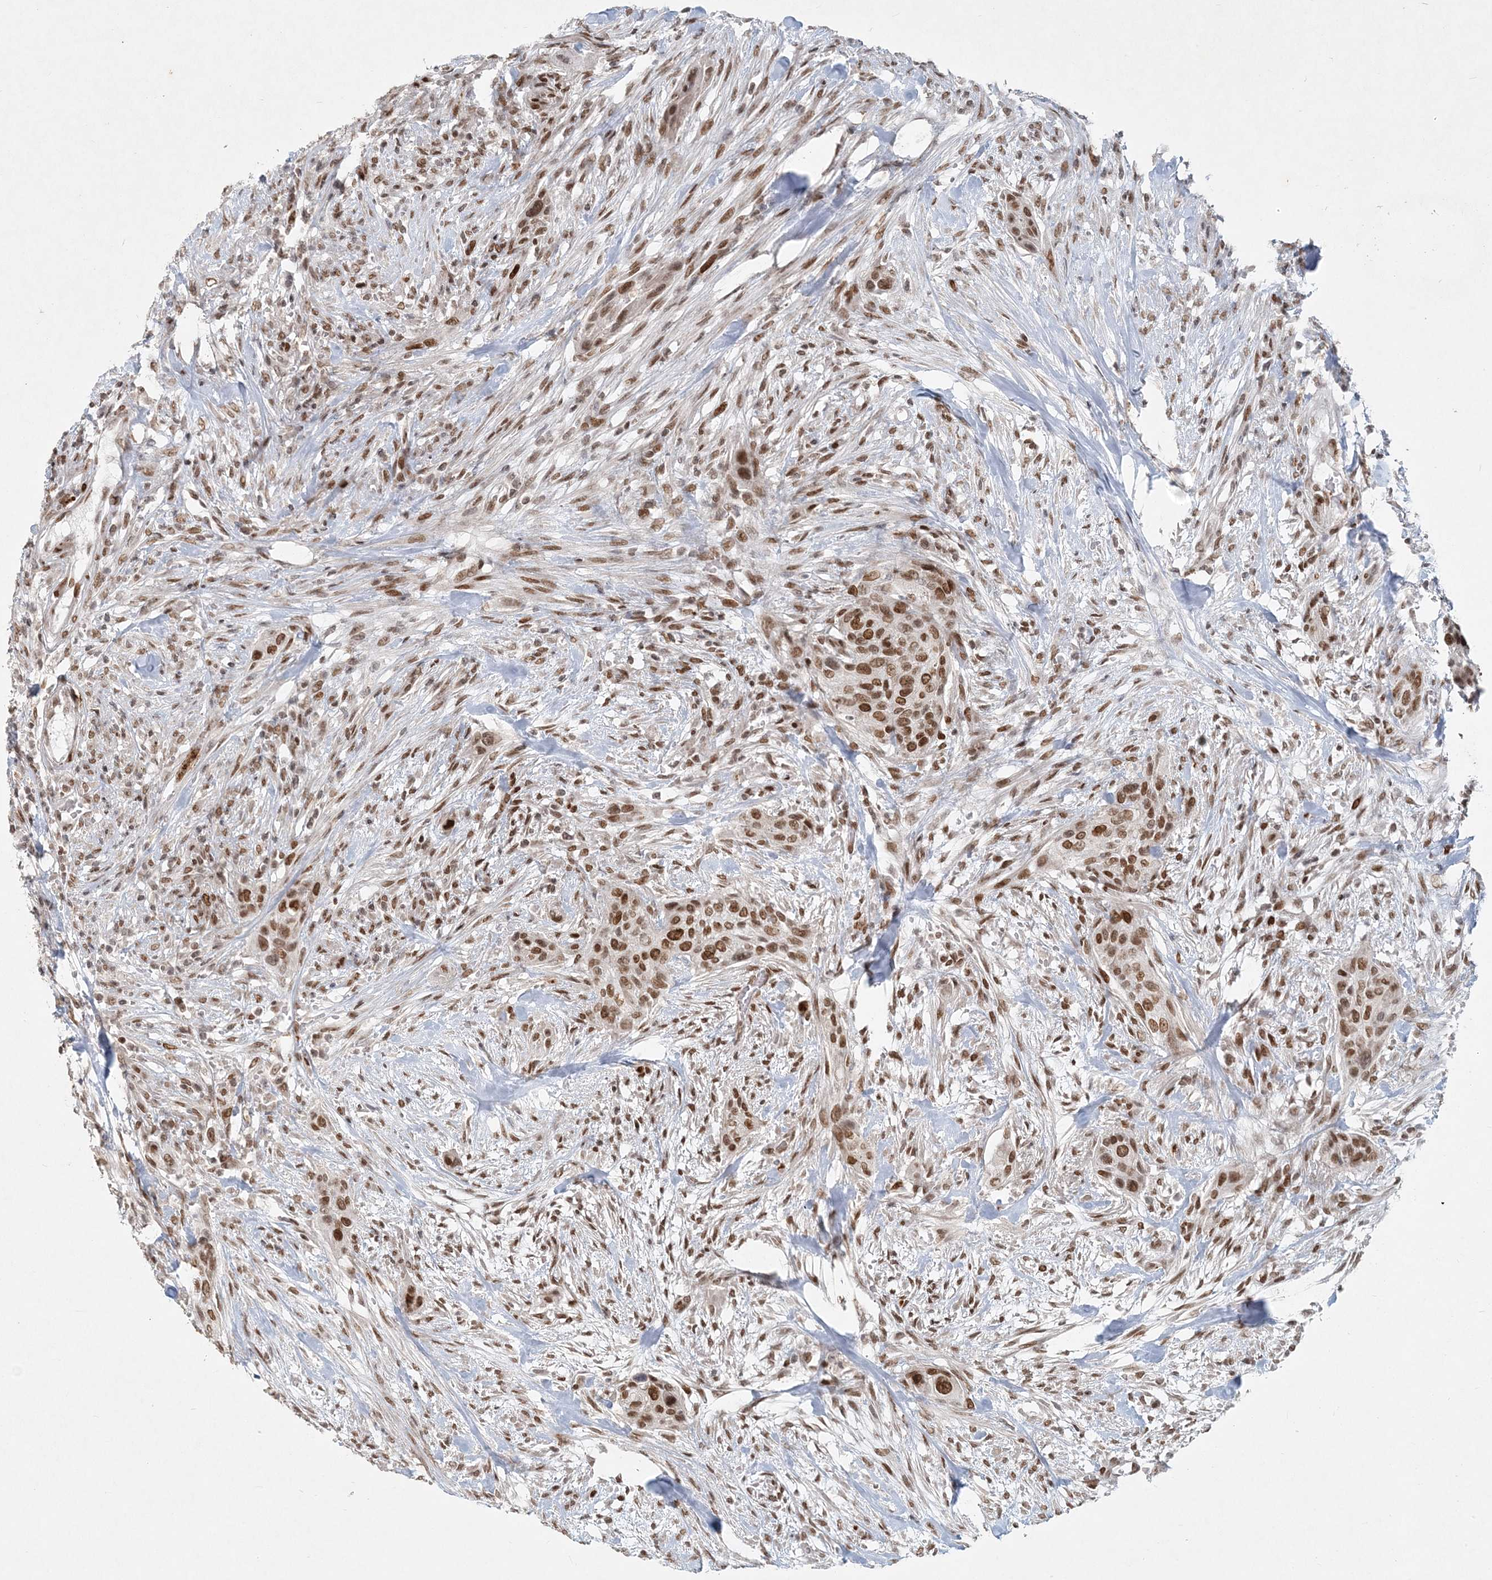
{"staining": {"intensity": "moderate", "quantity": ">75%", "location": "nuclear"}, "tissue": "urothelial cancer", "cell_type": "Tumor cells", "image_type": "cancer", "snomed": [{"axis": "morphology", "description": "Urothelial carcinoma, High grade"}, {"axis": "topography", "description": "Urinary bladder"}], "caption": "A medium amount of moderate nuclear positivity is present in about >75% of tumor cells in high-grade urothelial carcinoma tissue. (DAB = brown stain, brightfield microscopy at high magnification).", "gene": "BAZ1B", "patient": {"sex": "male", "age": 35}}